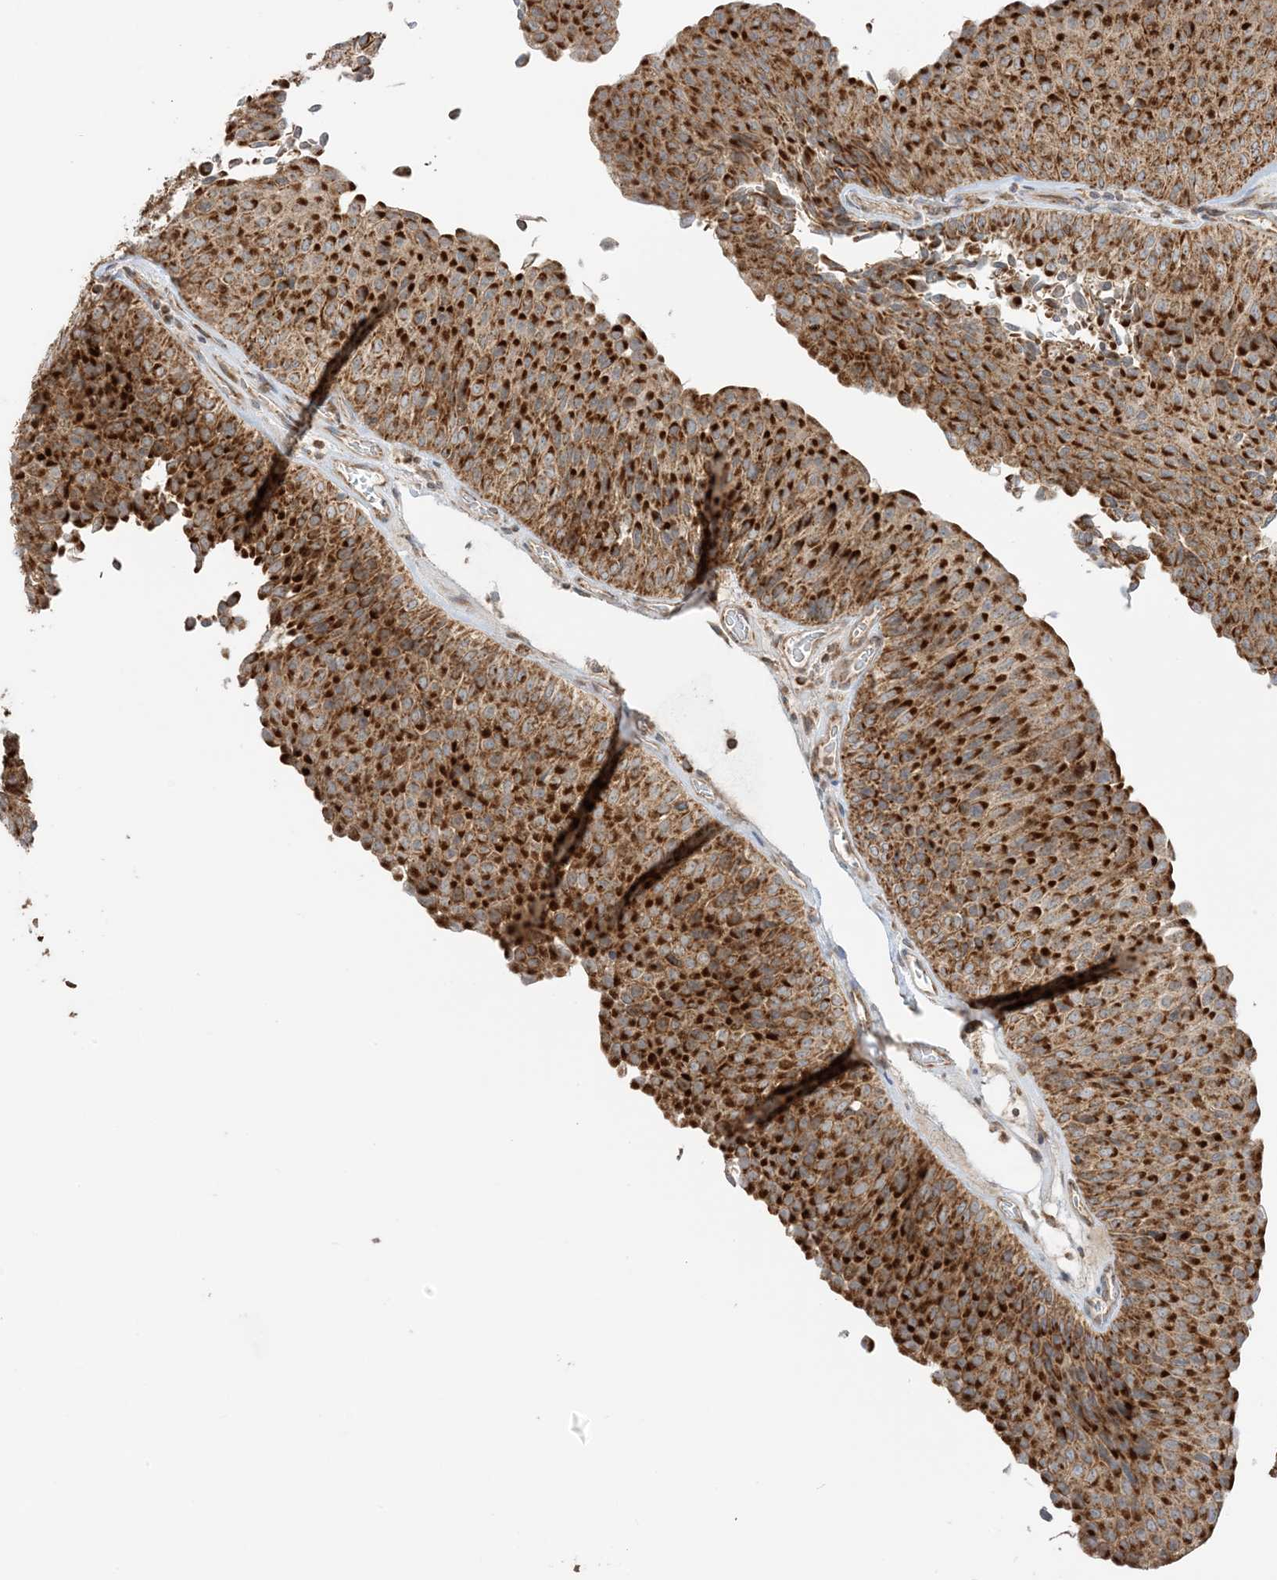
{"staining": {"intensity": "strong", "quantity": ">75%", "location": "cytoplasmic/membranous"}, "tissue": "urothelial cancer", "cell_type": "Tumor cells", "image_type": "cancer", "snomed": [{"axis": "morphology", "description": "Urothelial carcinoma, Low grade"}, {"axis": "topography", "description": "Urinary bladder"}], "caption": "Immunohistochemical staining of urothelial carcinoma (low-grade) demonstrates strong cytoplasmic/membranous protein staining in about >75% of tumor cells. The staining was performed using DAB to visualize the protein expression in brown, while the nuclei were stained in blue with hematoxylin (Magnification: 20x).", "gene": "N4BP3", "patient": {"sex": "male", "age": 78}}